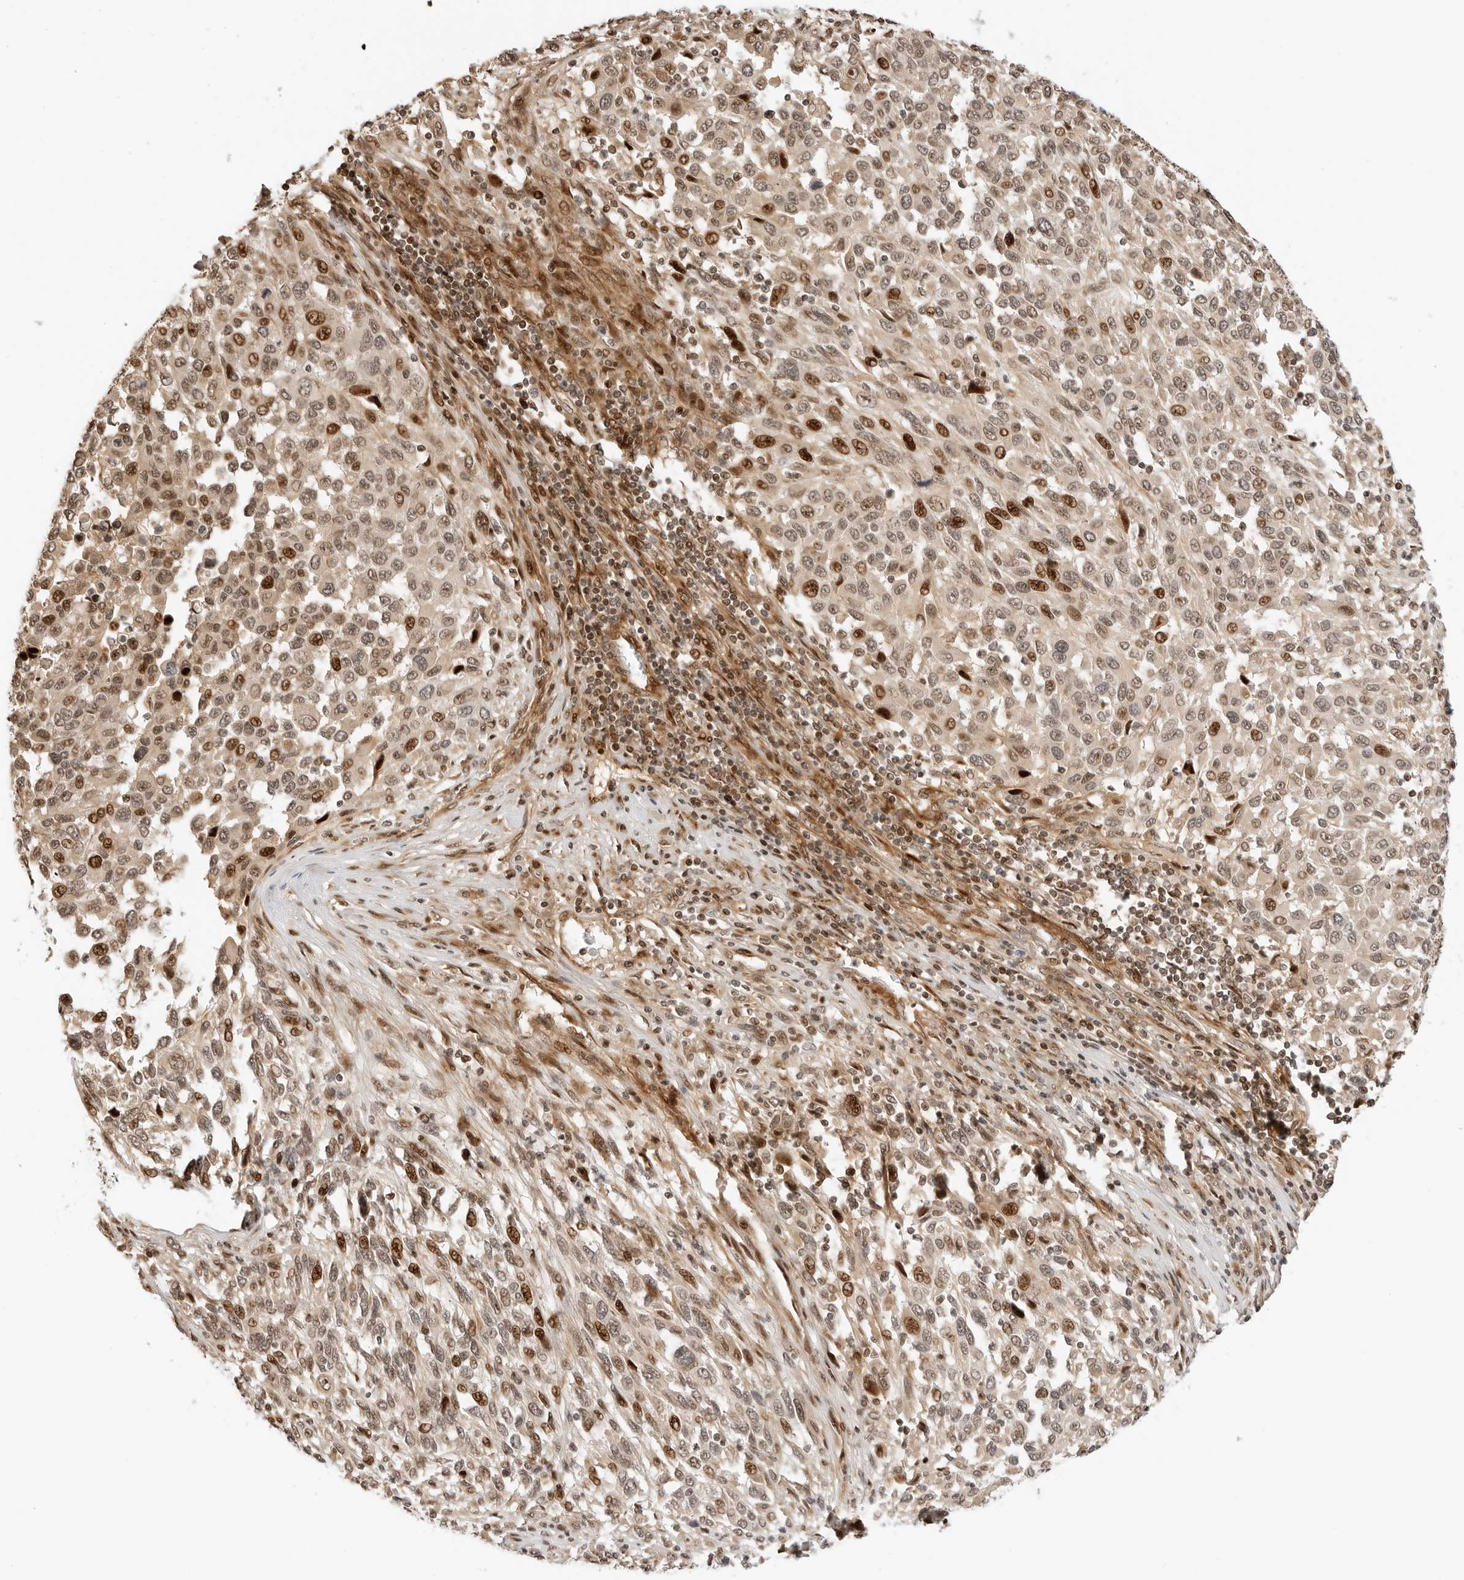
{"staining": {"intensity": "strong", "quantity": "25%-75%", "location": "cytoplasmic/membranous,nuclear"}, "tissue": "melanoma", "cell_type": "Tumor cells", "image_type": "cancer", "snomed": [{"axis": "morphology", "description": "Malignant melanoma, Metastatic site"}, {"axis": "topography", "description": "Lymph node"}], "caption": "The image shows staining of melanoma, revealing strong cytoplasmic/membranous and nuclear protein staining (brown color) within tumor cells.", "gene": "GEM", "patient": {"sex": "male", "age": 61}}